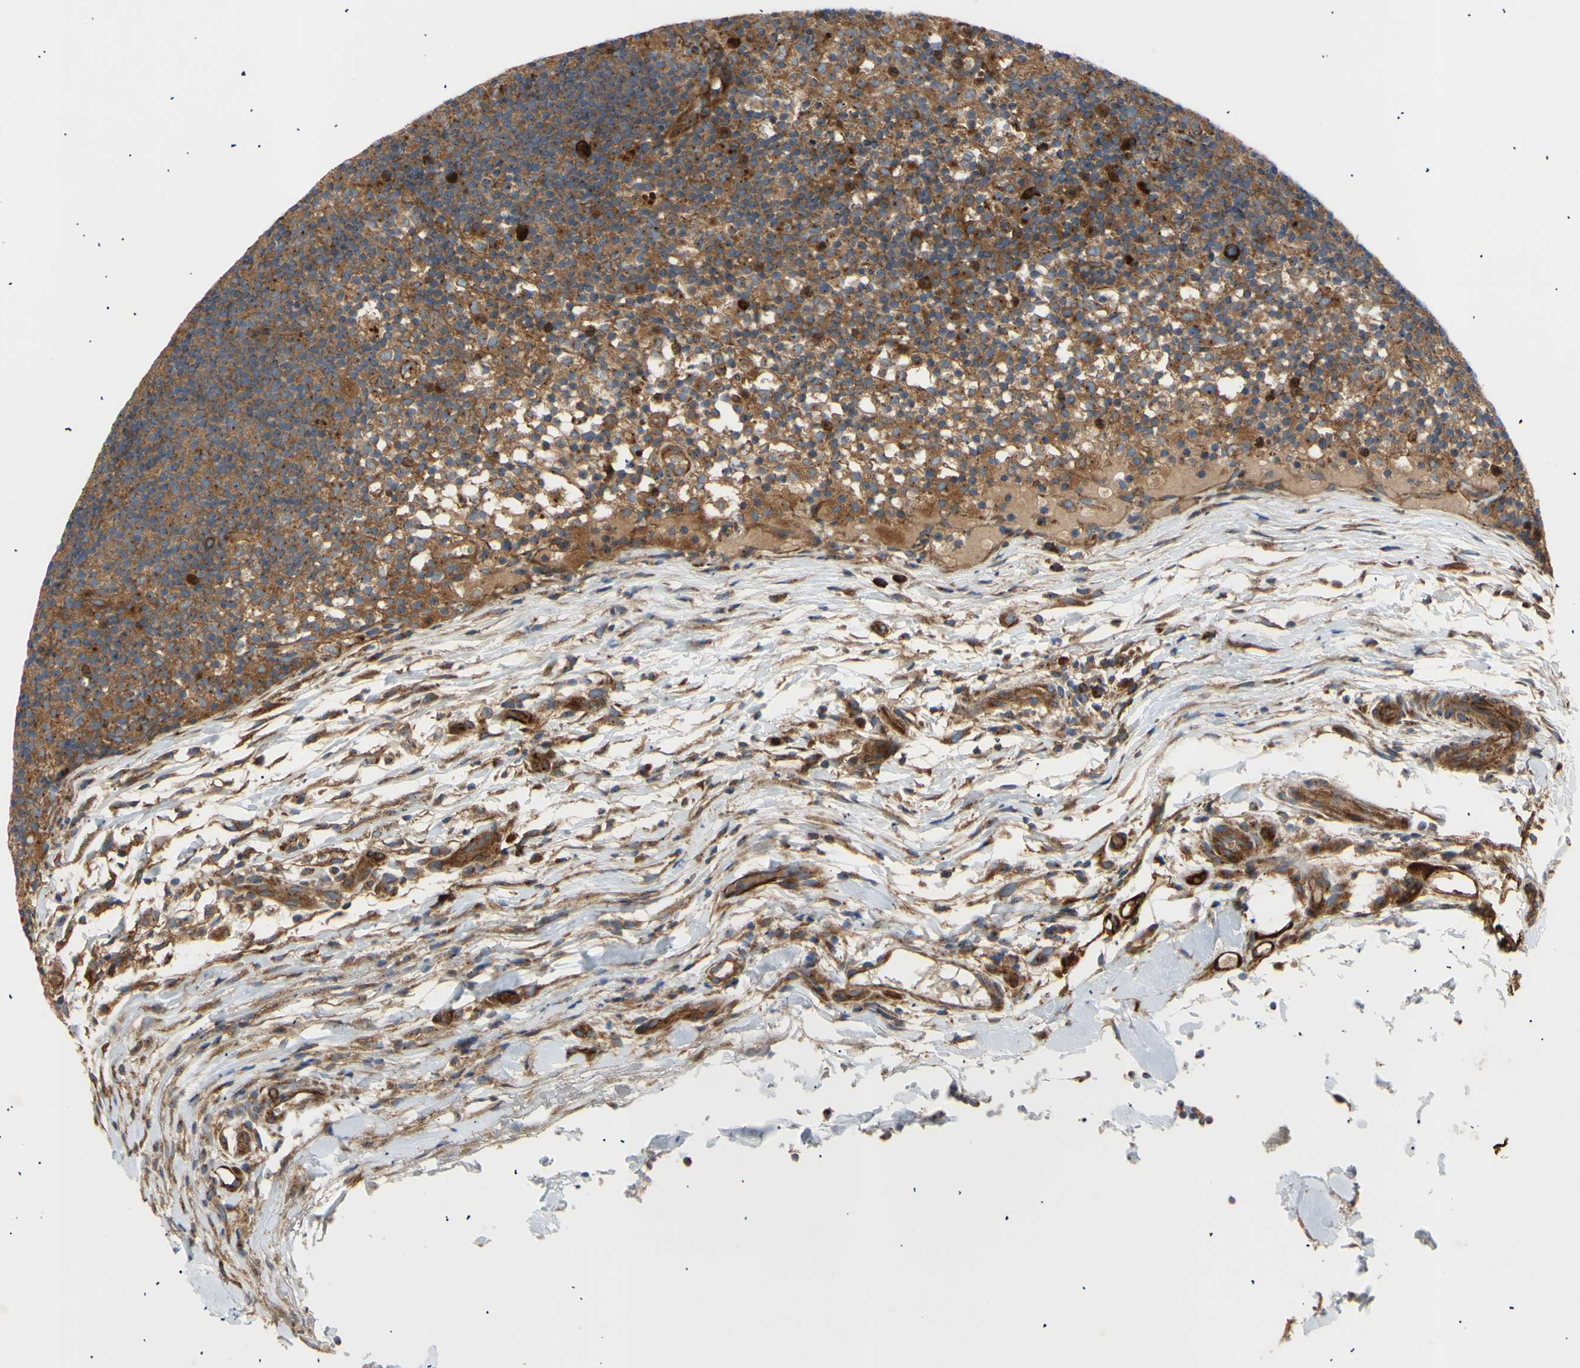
{"staining": {"intensity": "moderate", "quantity": ">75%", "location": "cytoplasmic/membranous"}, "tissue": "lymph node", "cell_type": "Germinal center cells", "image_type": "normal", "snomed": [{"axis": "morphology", "description": "Normal tissue, NOS"}, {"axis": "morphology", "description": "Inflammation, NOS"}, {"axis": "topography", "description": "Lymph node"}], "caption": "High-magnification brightfield microscopy of unremarkable lymph node stained with DAB (brown) and counterstained with hematoxylin (blue). germinal center cells exhibit moderate cytoplasmic/membranous positivity is seen in approximately>75% of cells.", "gene": "TUBG2", "patient": {"sex": "male", "age": 55}}